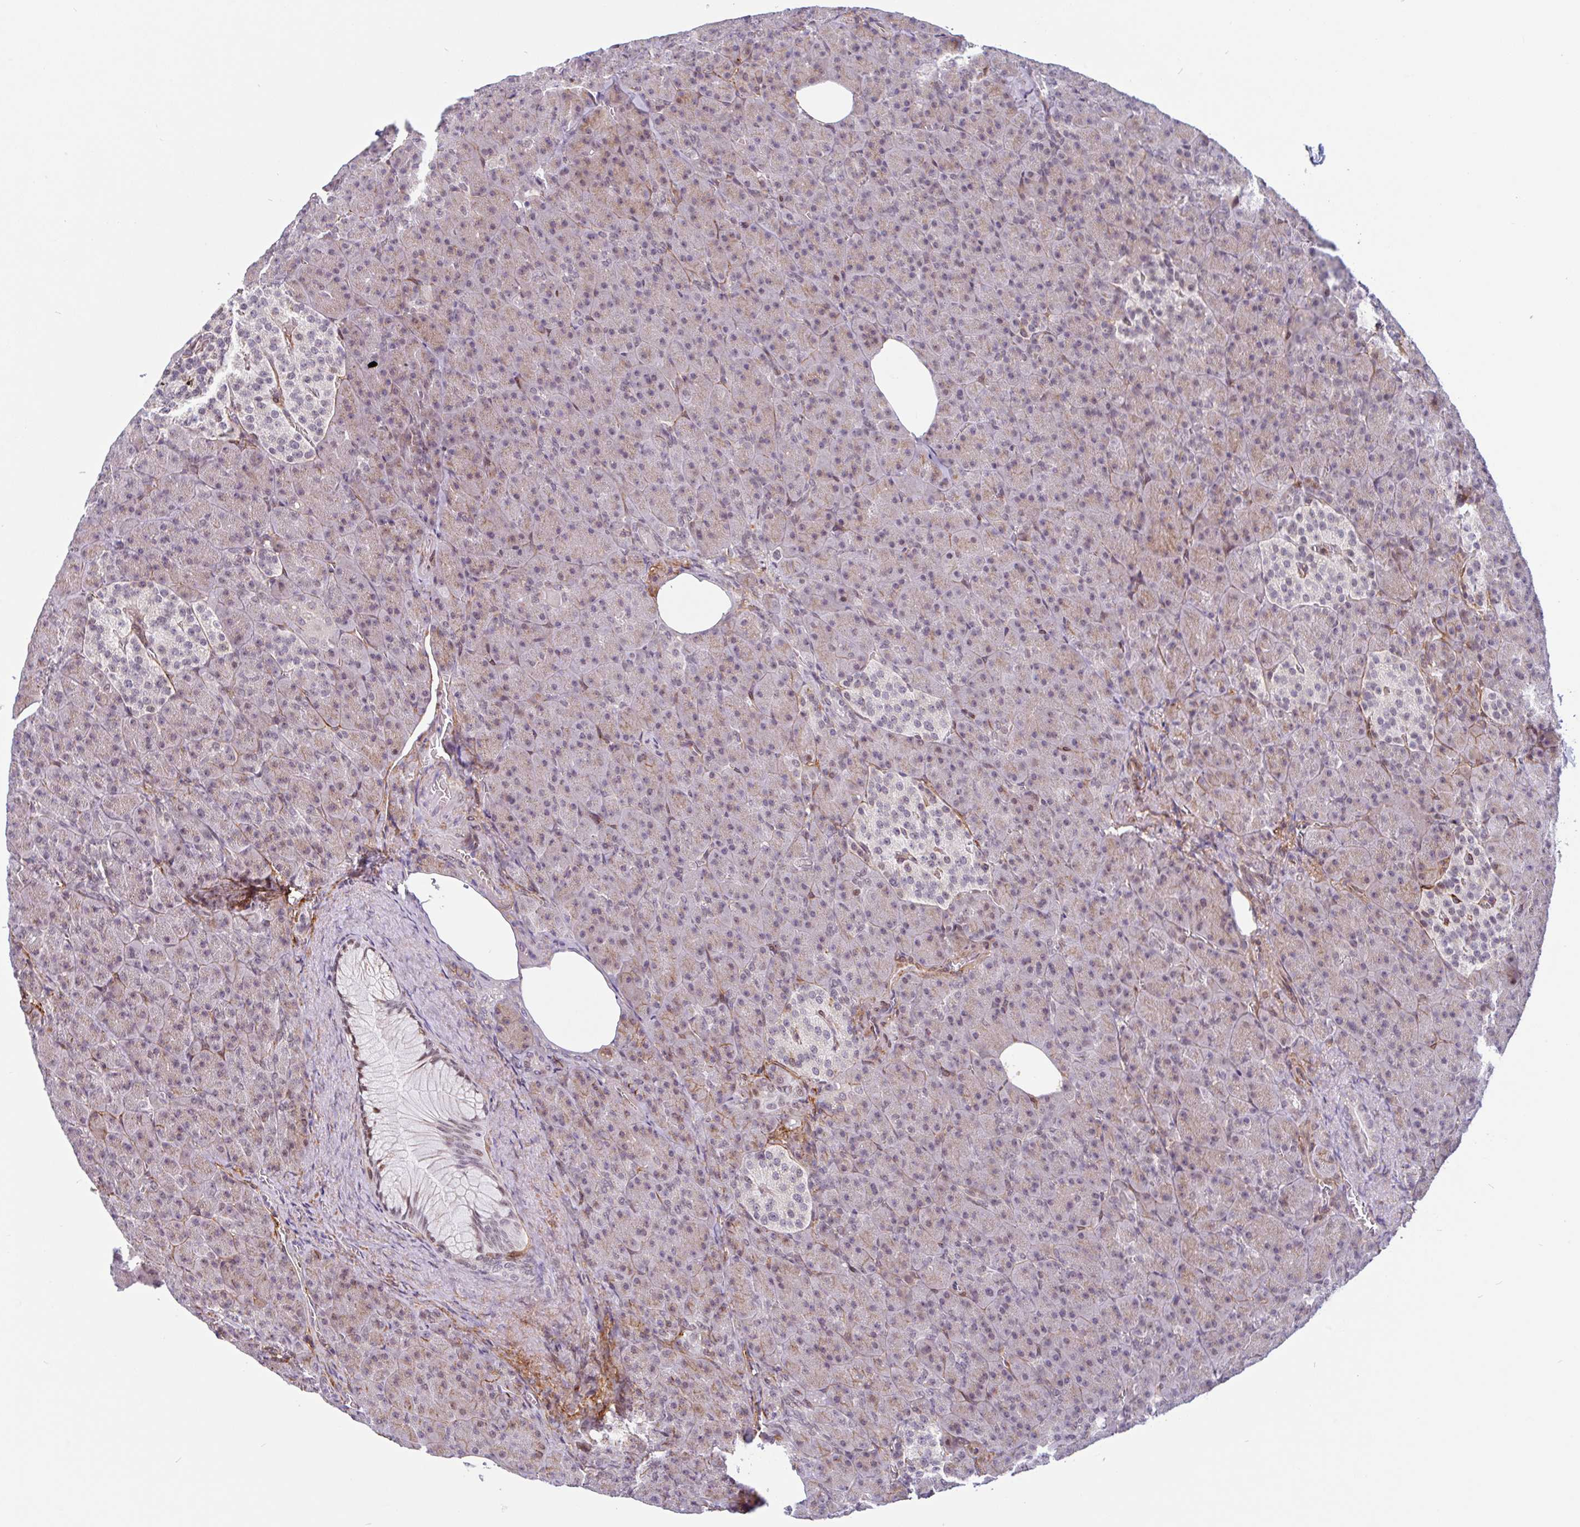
{"staining": {"intensity": "weak", "quantity": "25%-75%", "location": "cytoplasmic/membranous,nuclear"}, "tissue": "pancreas", "cell_type": "Exocrine glandular cells", "image_type": "normal", "snomed": [{"axis": "morphology", "description": "Normal tissue, NOS"}, {"axis": "topography", "description": "Pancreas"}], "caption": "This photomicrograph reveals normal pancreas stained with IHC to label a protein in brown. The cytoplasmic/membranous,nuclear of exocrine glandular cells show weak positivity for the protein. Nuclei are counter-stained blue.", "gene": "TMEM119", "patient": {"sex": "female", "age": 74}}